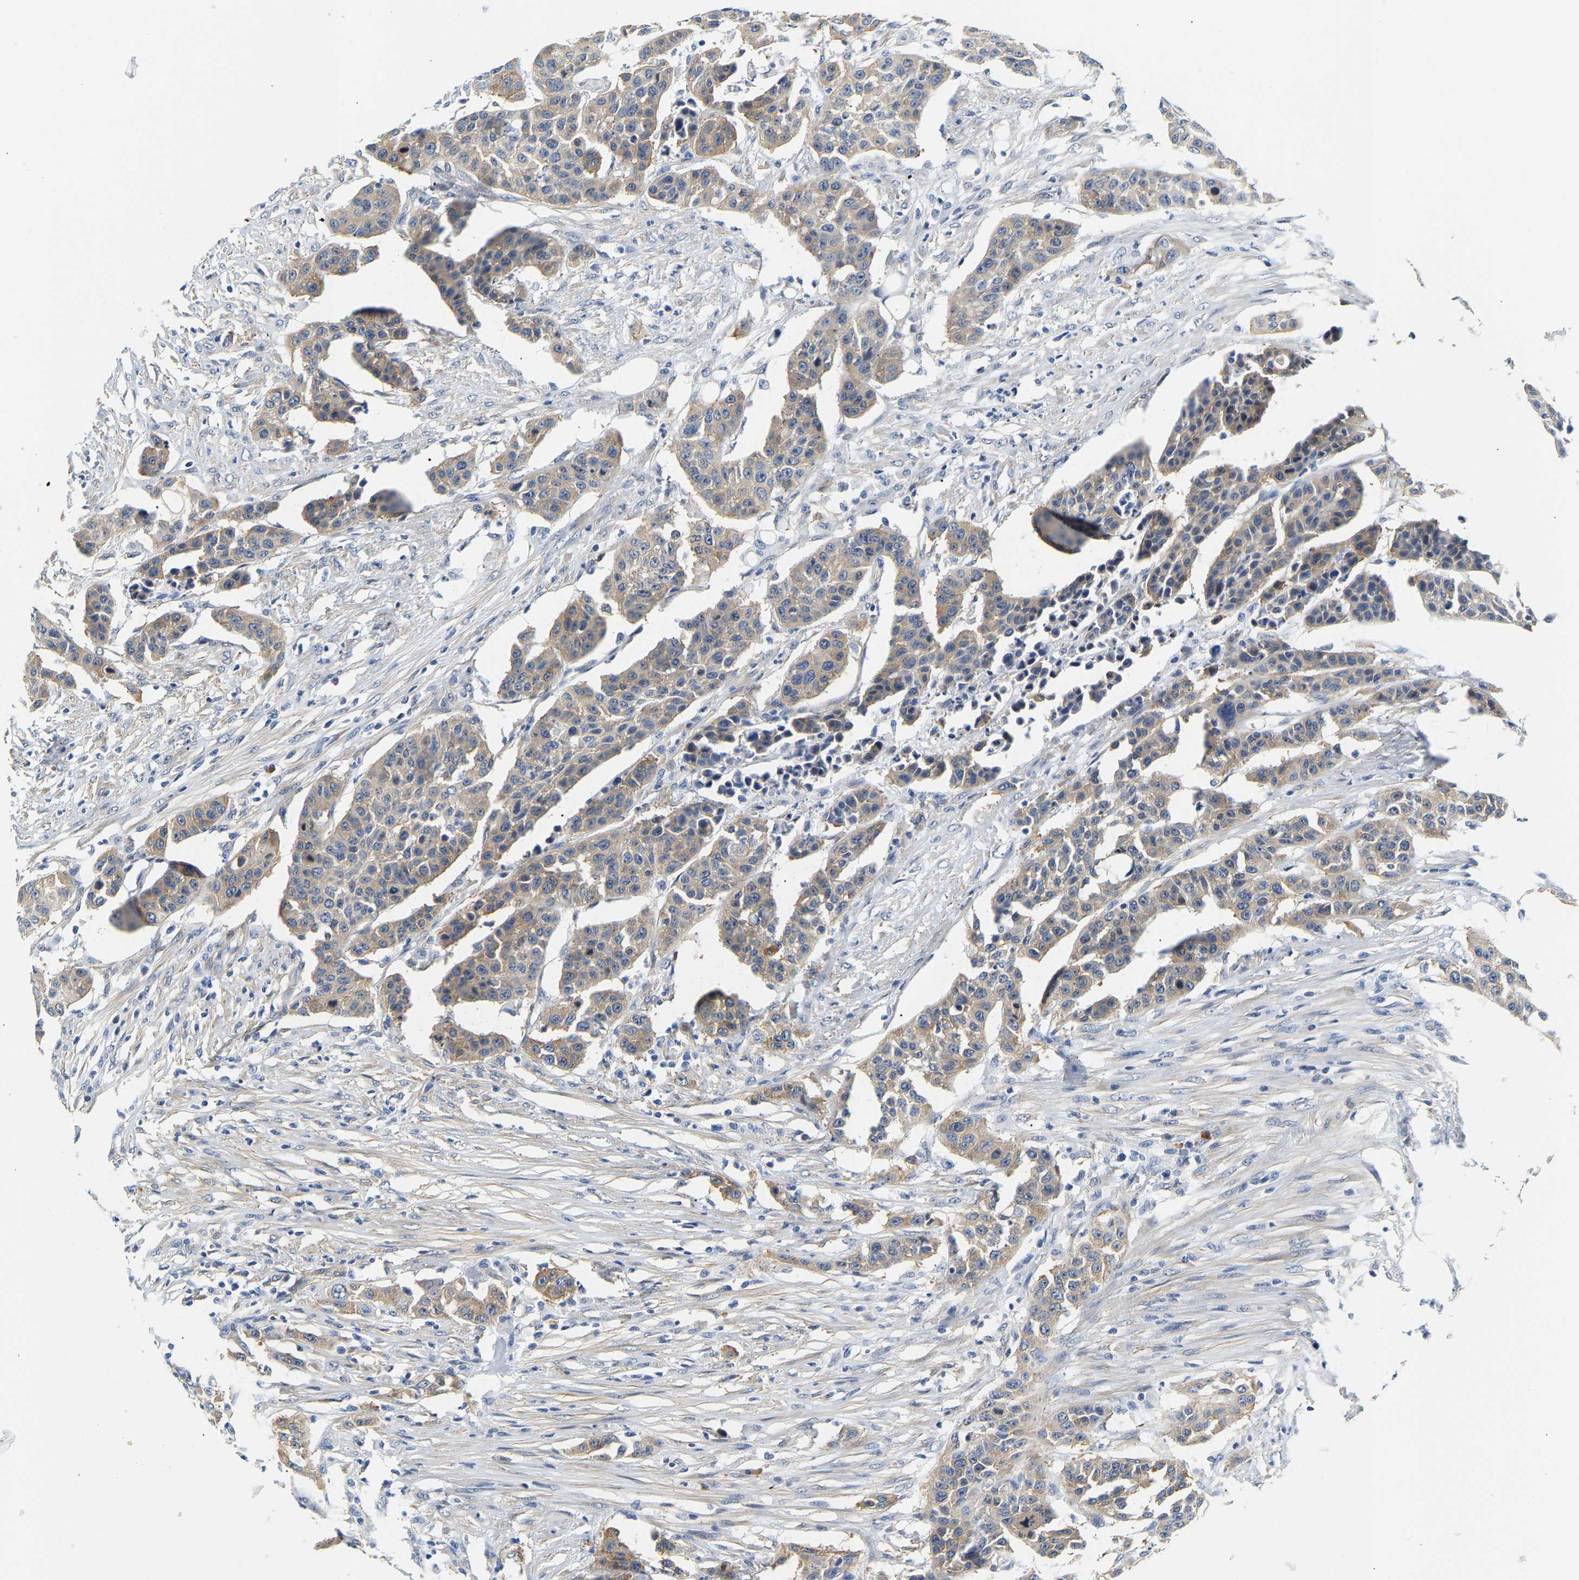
{"staining": {"intensity": "weak", "quantity": "25%-75%", "location": "cytoplasmic/membranous"}, "tissue": "urothelial cancer", "cell_type": "Tumor cells", "image_type": "cancer", "snomed": [{"axis": "morphology", "description": "Urothelial carcinoma, High grade"}, {"axis": "topography", "description": "Urinary bladder"}], "caption": "Urothelial cancer stained with immunohistochemistry demonstrates weak cytoplasmic/membranous staining in about 25%-75% of tumor cells. (brown staining indicates protein expression, while blue staining denotes nuclei).", "gene": "PAWR", "patient": {"sex": "male", "age": 74}}